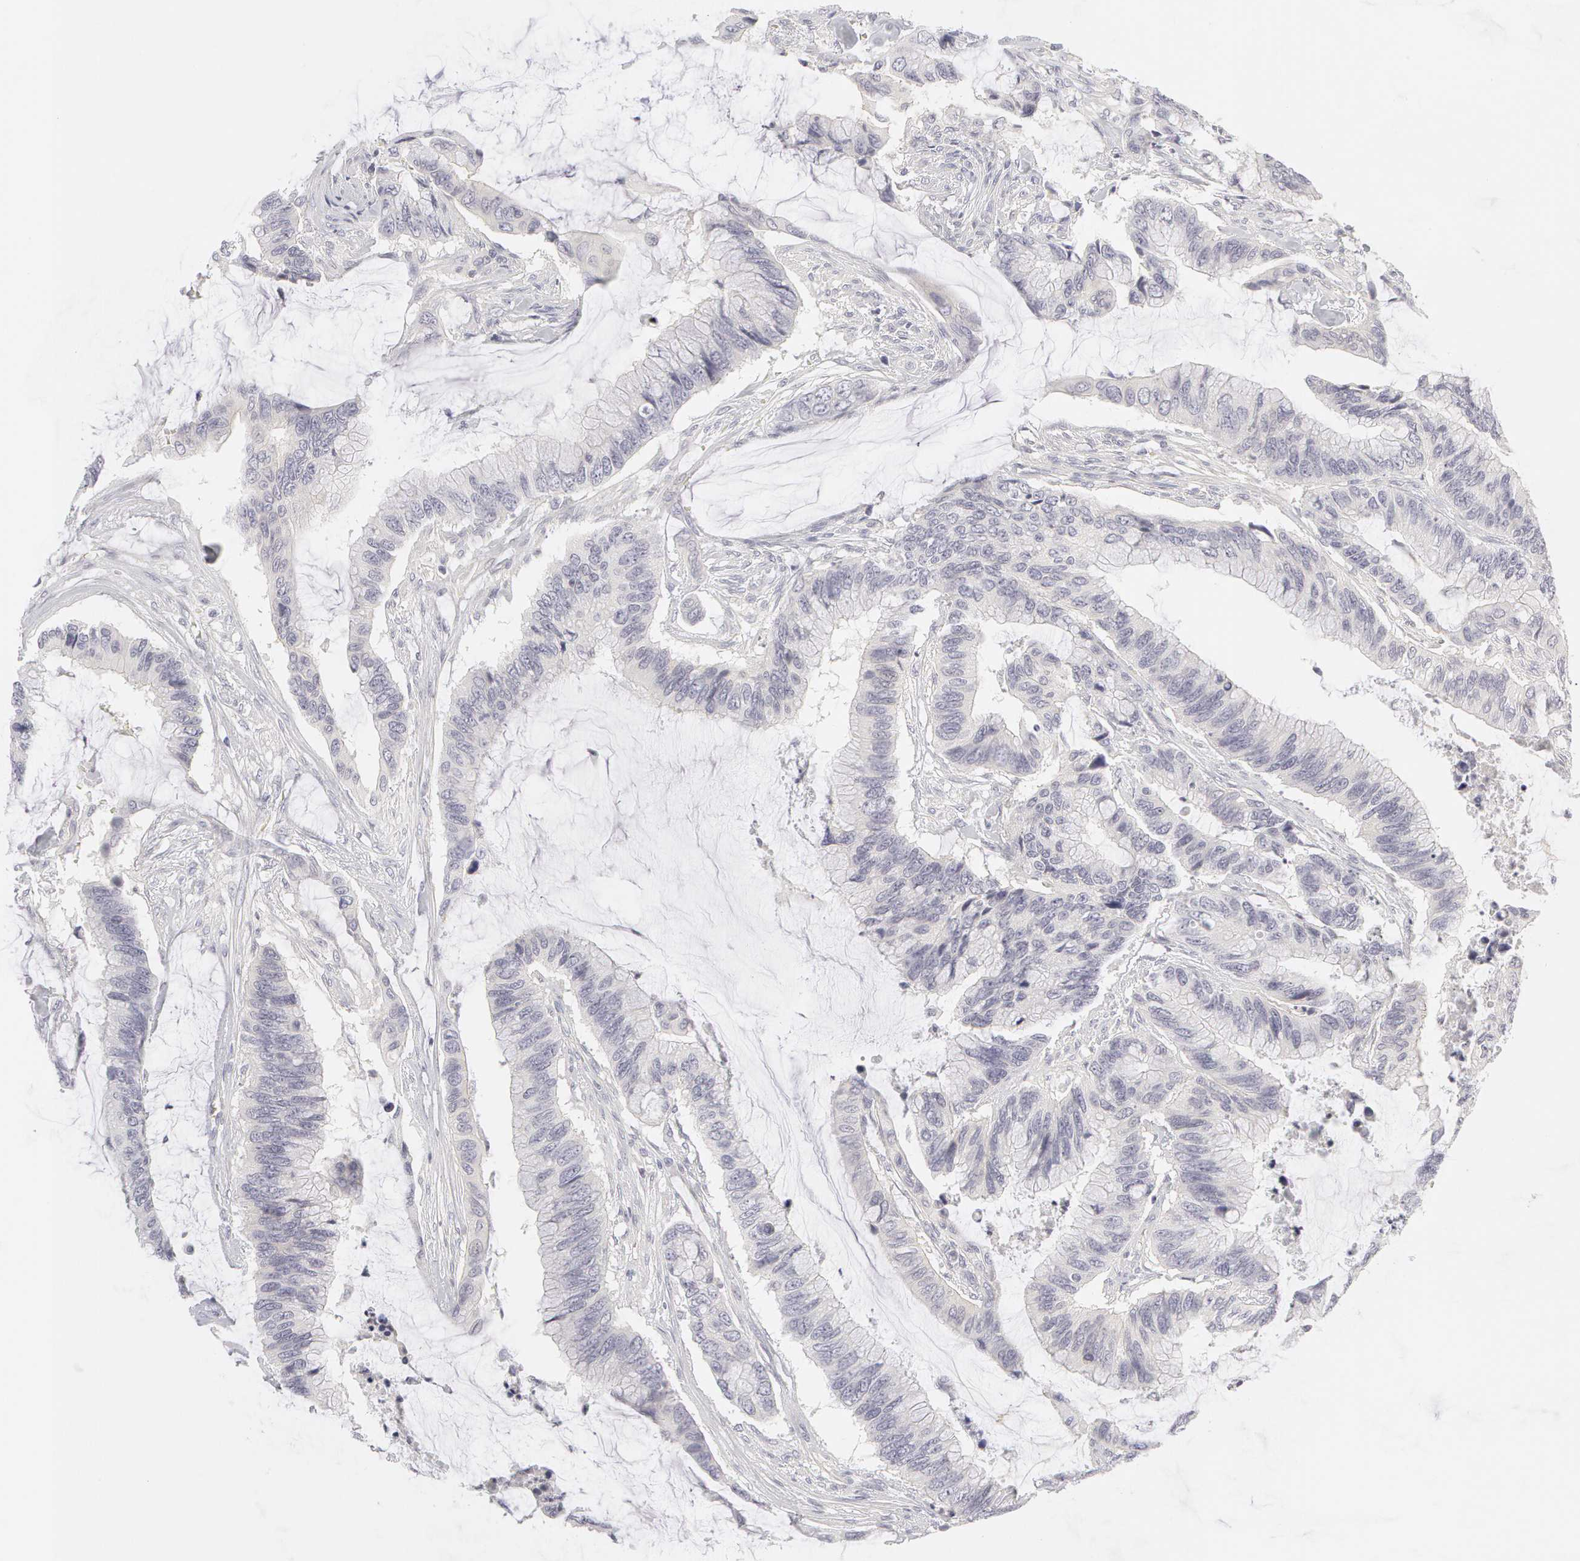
{"staining": {"intensity": "negative", "quantity": "none", "location": "none"}, "tissue": "colorectal cancer", "cell_type": "Tumor cells", "image_type": "cancer", "snomed": [{"axis": "morphology", "description": "Adenocarcinoma, NOS"}, {"axis": "topography", "description": "Rectum"}], "caption": "Colorectal cancer stained for a protein using IHC reveals no positivity tumor cells.", "gene": "ABCB1", "patient": {"sex": "female", "age": 59}}